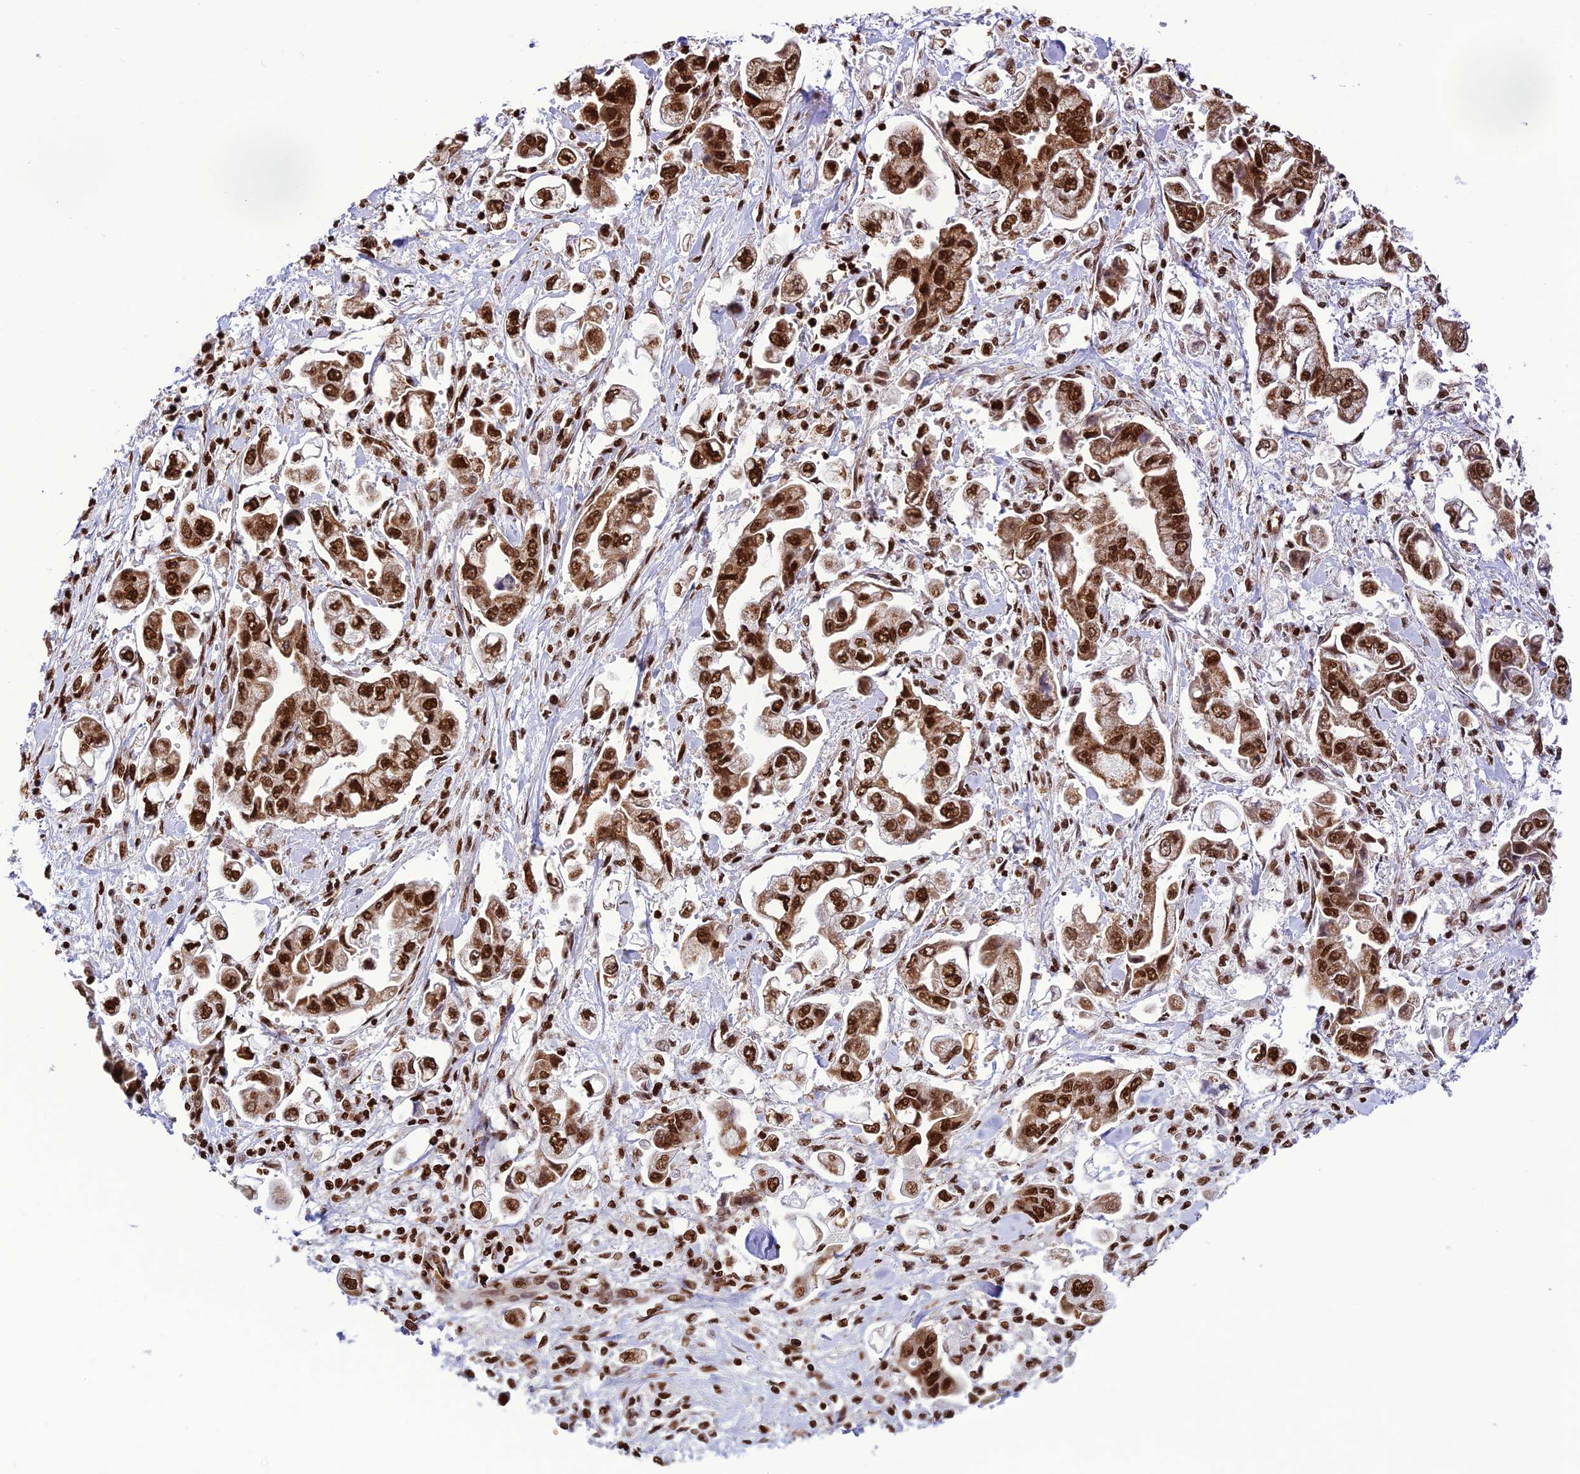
{"staining": {"intensity": "strong", "quantity": ">75%", "location": "nuclear"}, "tissue": "stomach cancer", "cell_type": "Tumor cells", "image_type": "cancer", "snomed": [{"axis": "morphology", "description": "Adenocarcinoma, NOS"}, {"axis": "topography", "description": "Stomach"}], "caption": "Protein staining exhibits strong nuclear positivity in about >75% of tumor cells in stomach cancer (adenocarcinoma). (Brightfield microscopy of DAB IHC at high magnification).", "gene": "INO80E", "patient": {"sex": "male", "age": 62}}